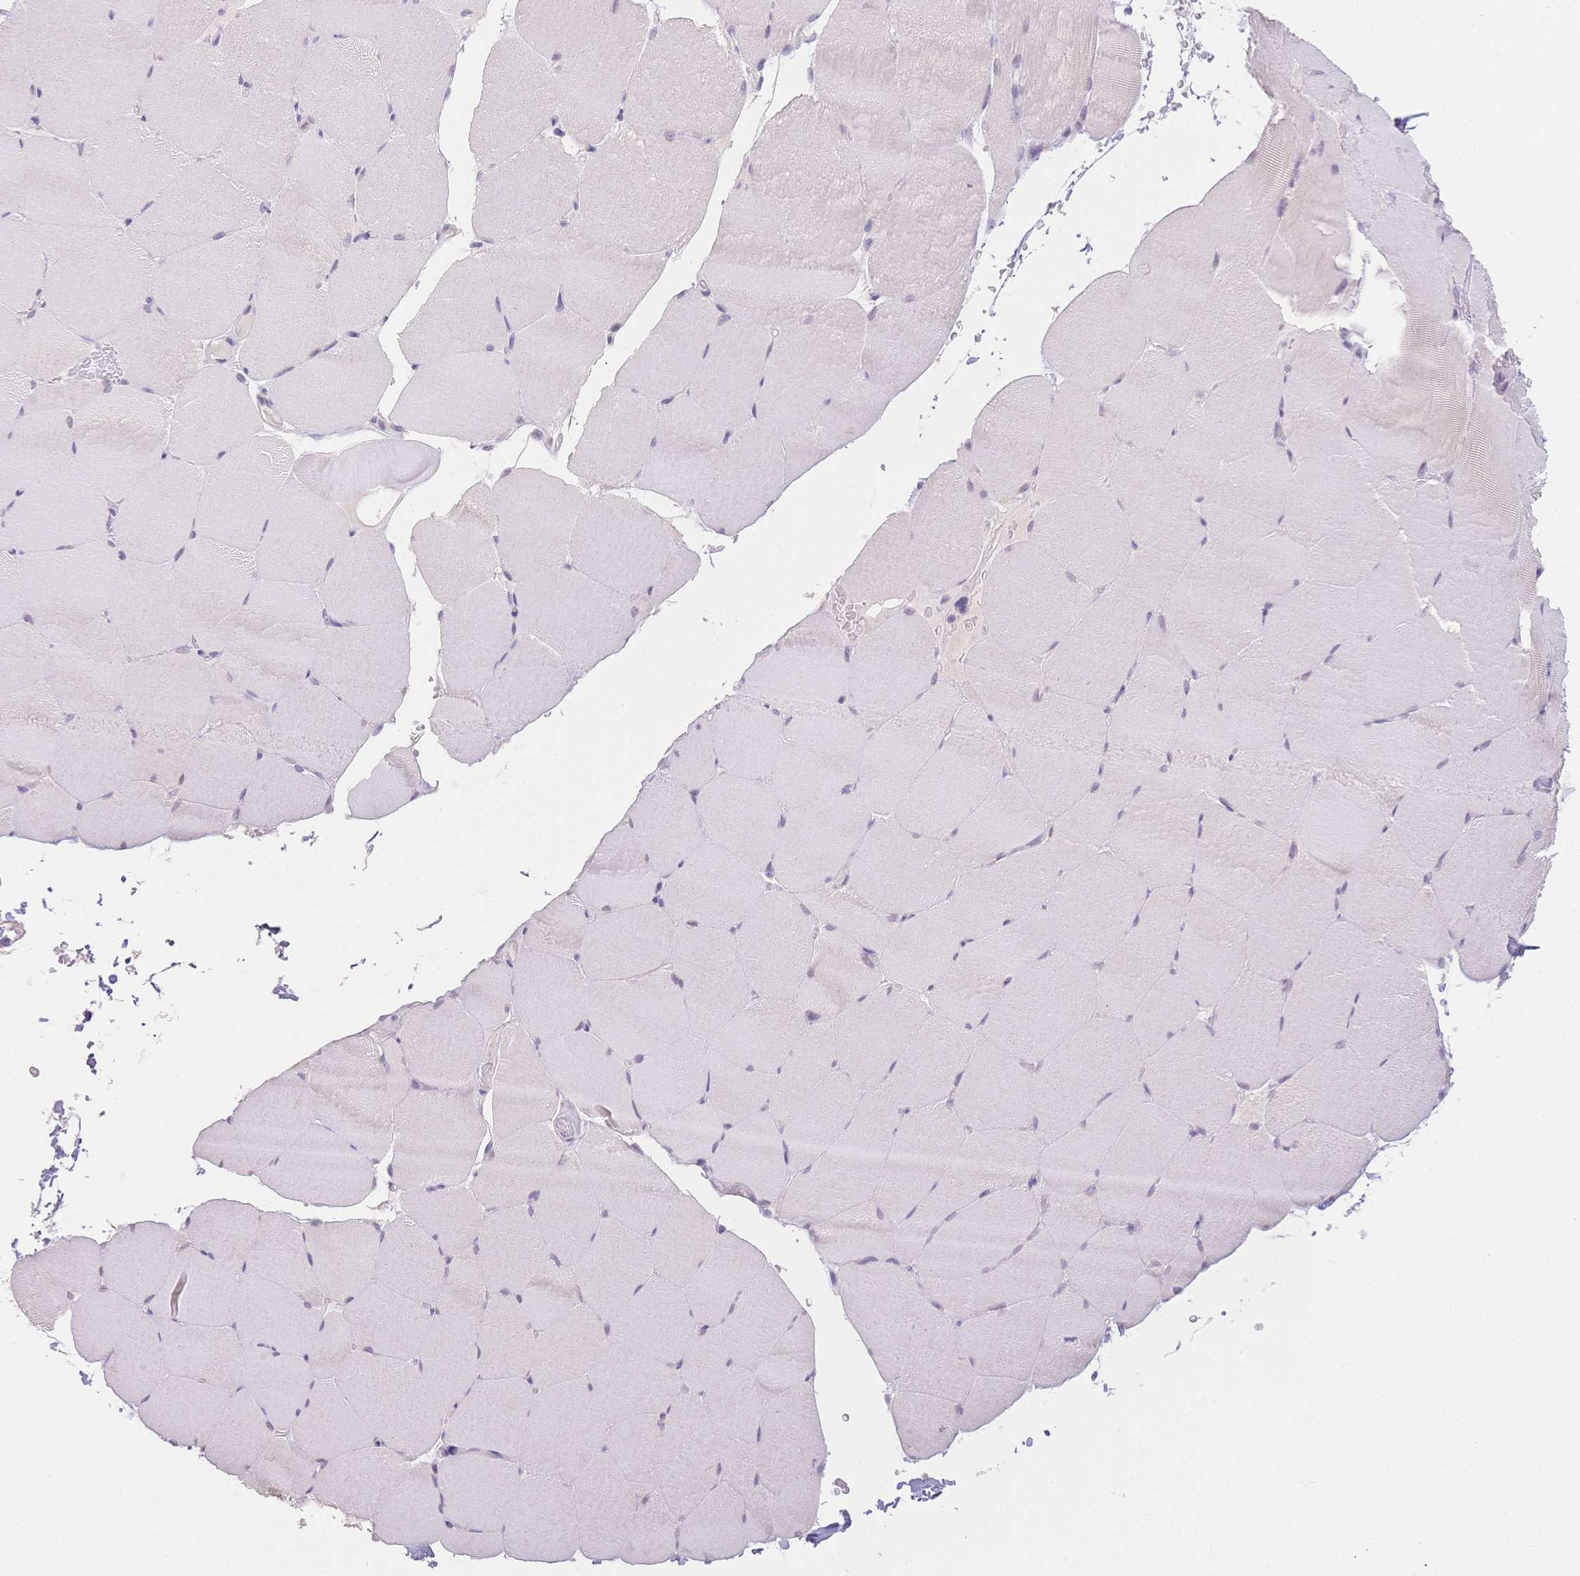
{"staining": {"intensity": "negative", "quantity": "none", "location": "none"}, "tissue": "skeletal muscle", "cell_type": "Myocytes", "image_type": "normal", "snomed": [{"axis": "morphology", "description": "Normal tissue, NOS"}, {"axis": "topography", "description": "Skeletal muscle"}], "caption": "A high-resolution image shows IHC staining of unremarkable skeletal muscle, which demonstrates no significant expression in myocytes.", "gene": "SUV39H2", "patient": {"sex": "female", "age": 37}}